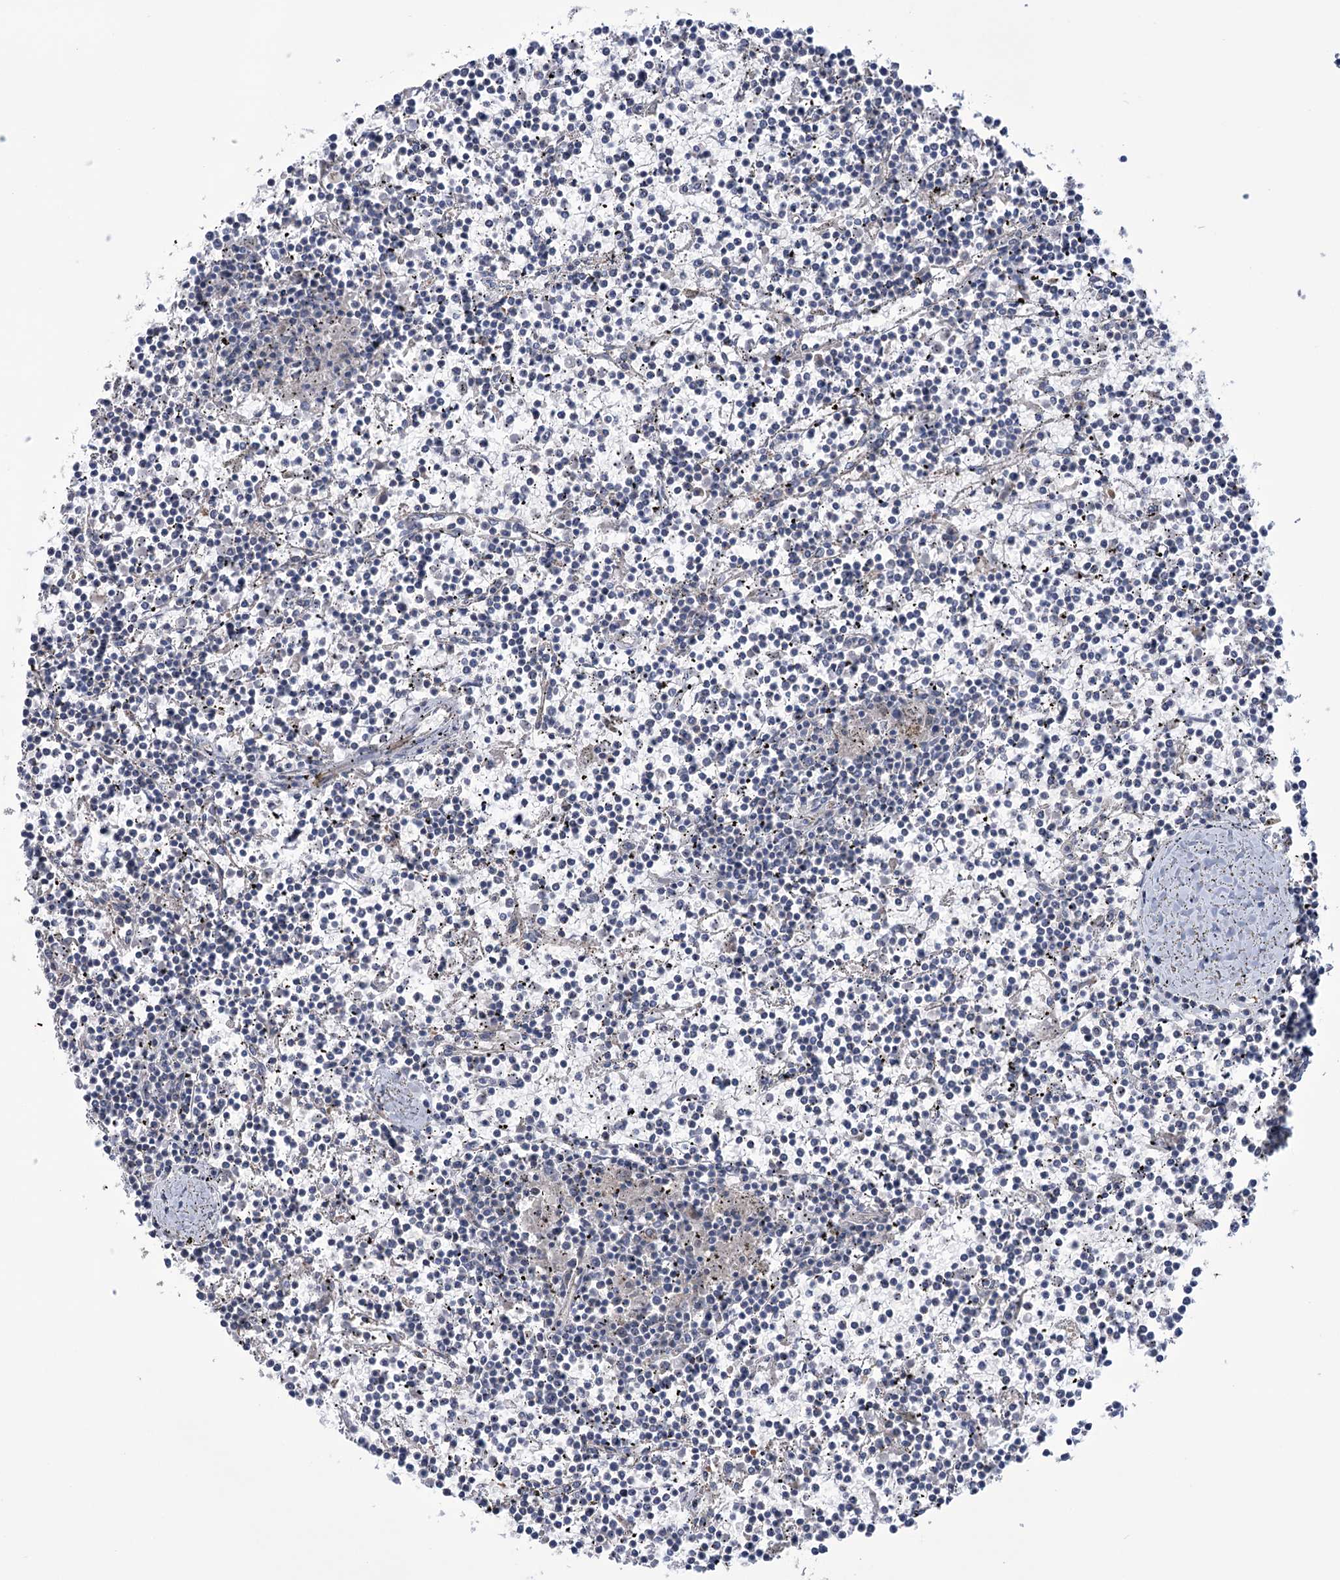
{"staining": {"intensity": "negative", "quantity": "none", "location": "none"}, "tissue": "lymphoma", "cell_type": "Tumor cells", "image_type": "cancer", "snomed": [{"axis": "morphology", "description": "Malignant lymphoma, non-Hodgkin's type, Low grade"}, {"axis": "topography", "description": "Spleen"}], "caption": "Tumor cells show no significant protein staining in malignant lymphoma, non-Hodgkin's type (low-grade).", "gene": "TRIM71", "patient": {"sex": "female", "age": 19}}